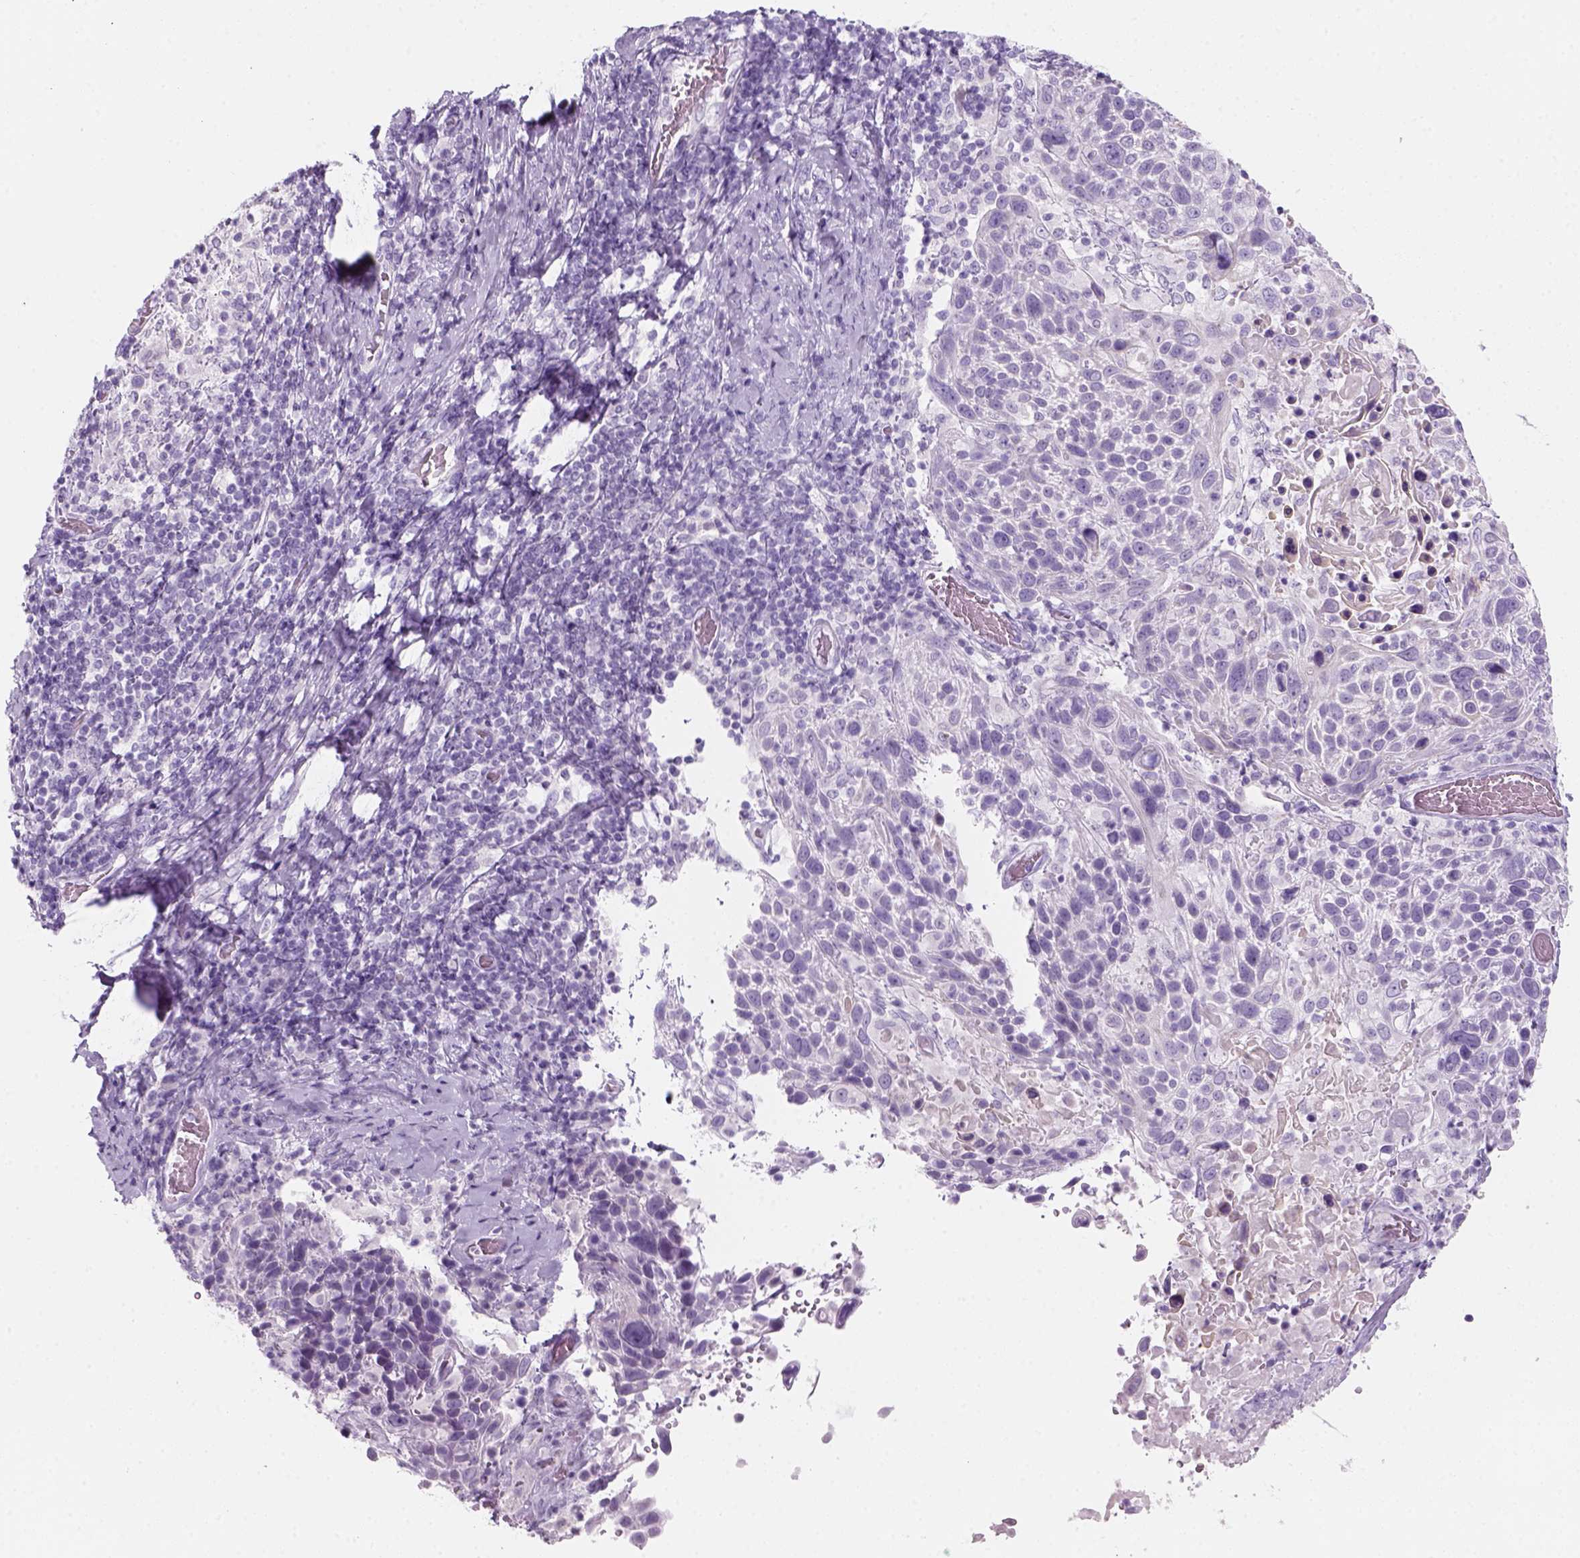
{"staining": {"intensity": "negative", "quantity": "none", "location": "none"}, "tissue": "cervical cancer", "cell_type": "Tumor cells", "image_type": "cancer", "snomed": [{"axis": "morphology", "description": "Squamous cell carcinoma, NOS"}, {"axis": "topography", "description": "Cervix"}], "caption": "Immunohistochemistry image of neoplastic tissue: human squamous cell carcinoma (cervical) stained with DAB demonstrates no significant protein staining in tumor cells.", "gene": "KRTAP11-1", "patient": {"sex": "female", "age": 61}}